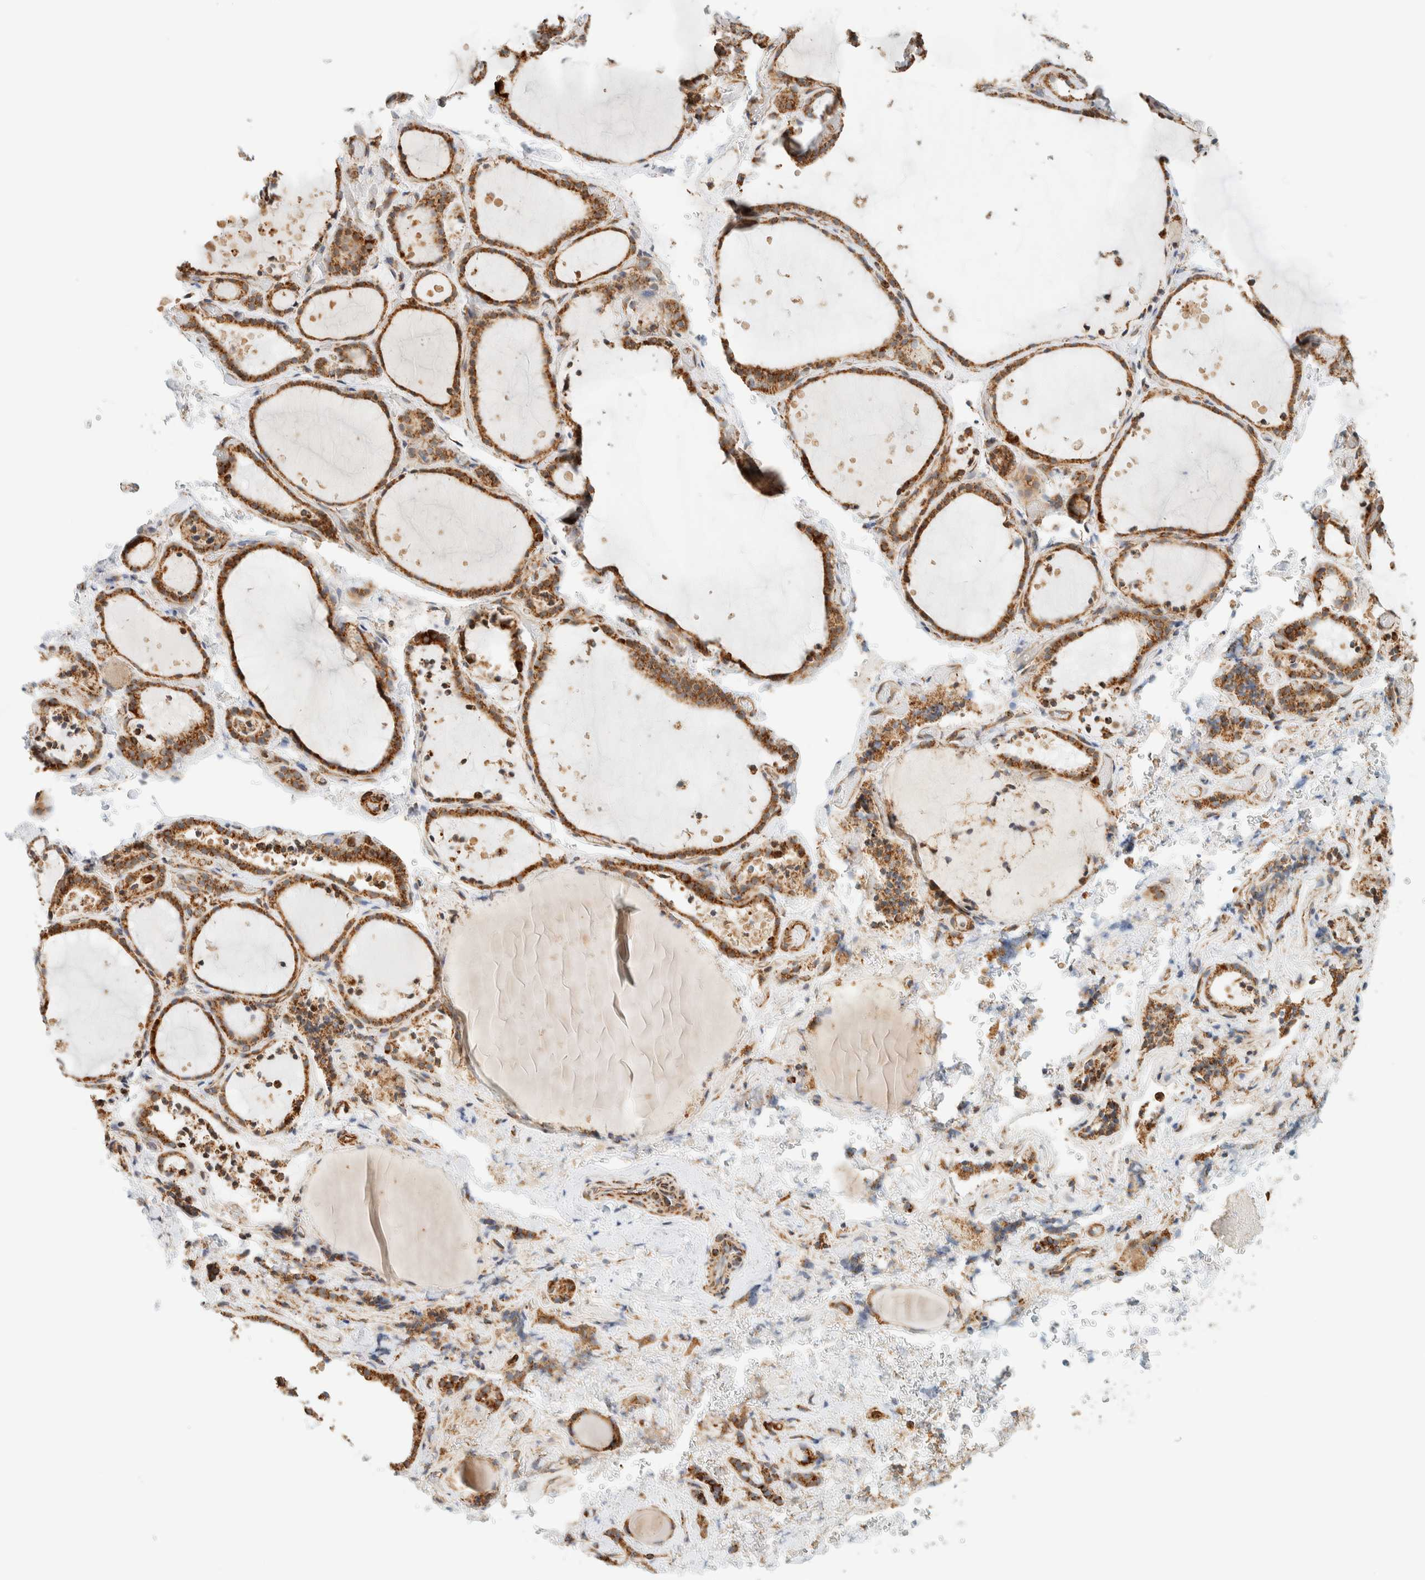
{"staining": {"intensity": "moderate", "quantity": ">75%", "location": "cytoplasmic/membranous"}, "tissue": "thyroid gland", "cell_type": "Glandular cells", "image_type": "normal", "snomed": [{"axis": "morphology", "description": "Normal tissue, NOS"}, {"axis": "topography", "description": "Thyroid gland"}], "caption": "This image demonstrates normal thyroid gland stained with IHC to label a protein in brown. The cytoplasmic/membranous of glandular cells show moderate positivity for the protein. Nuclei are counter-stained blue.", "gene": "KIFAP3", "patient": {"sex": "female", "age": 44}}